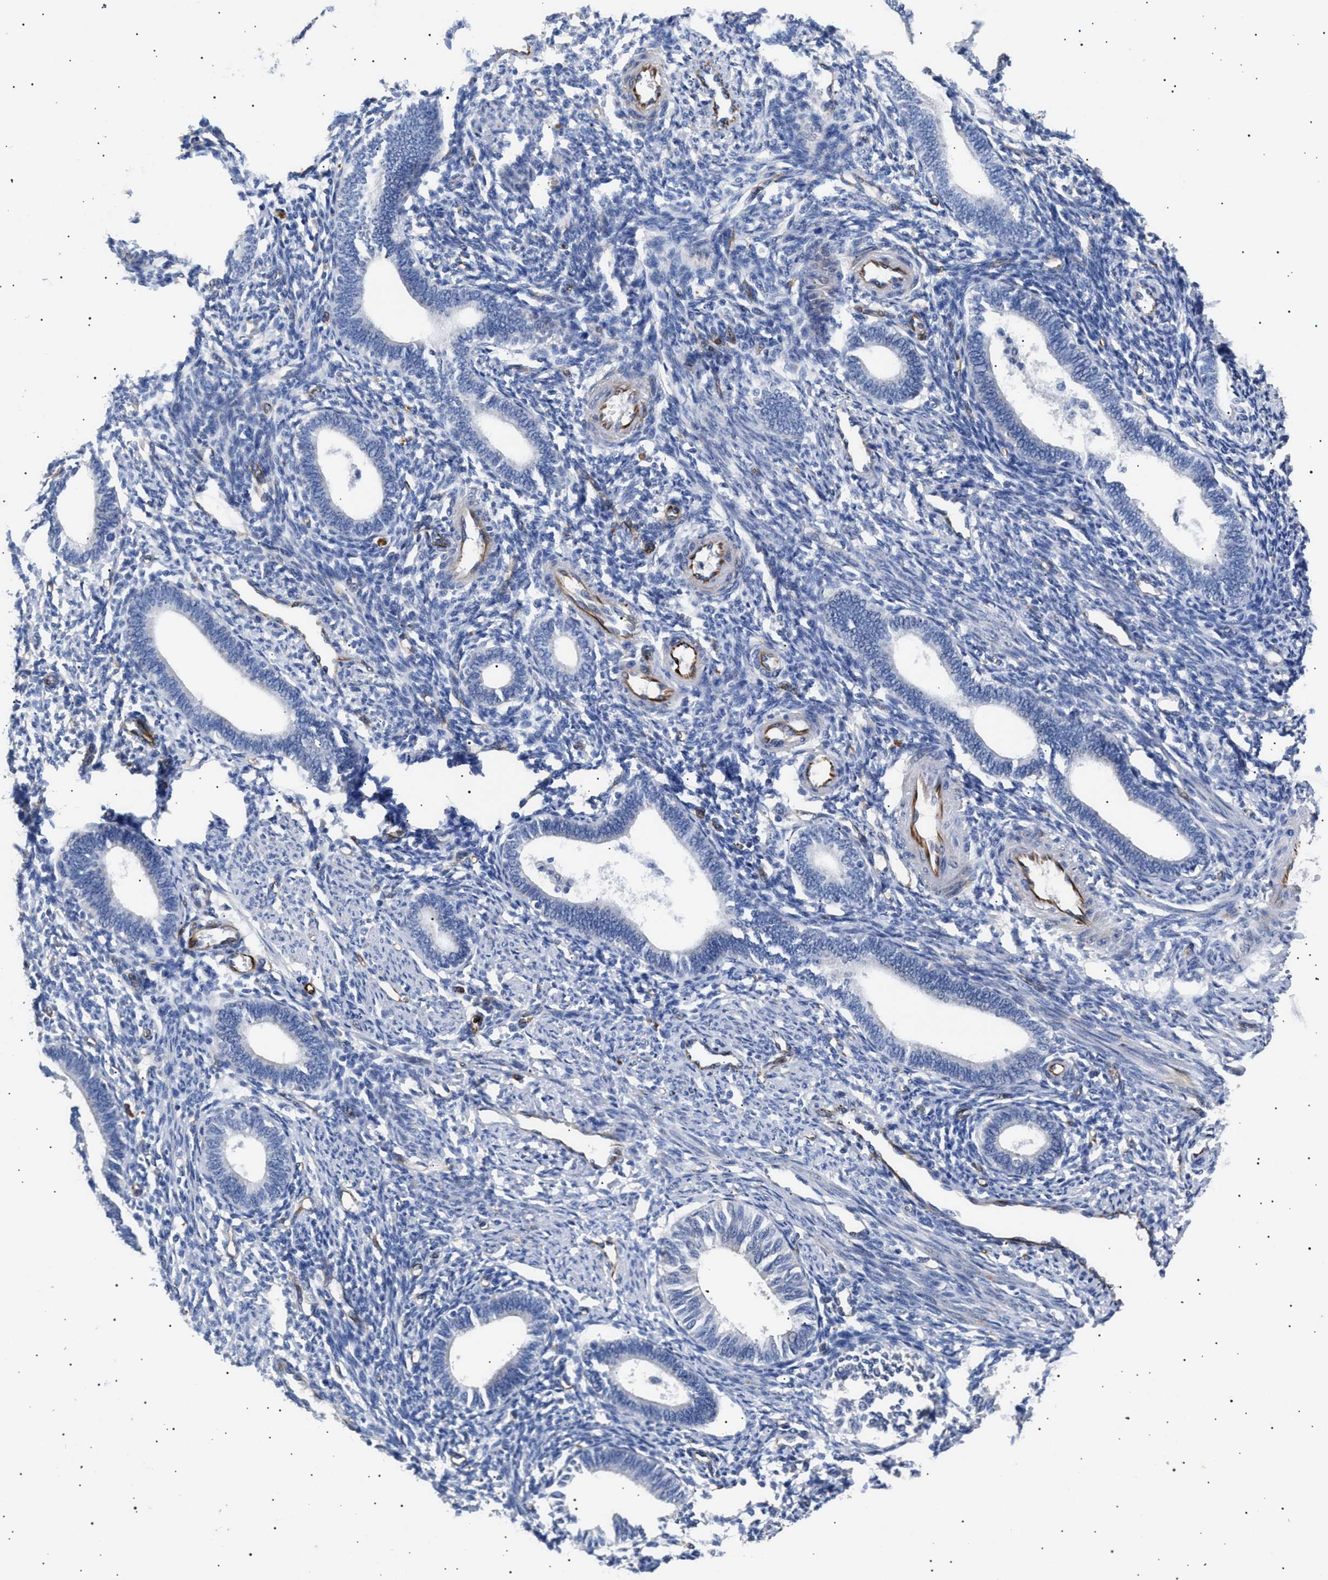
{"staining": {"intensity": "negative", "quantity": "none", "location": "none"}, "tissue": "endometrium", "cell_type": "Cells in endometrial stroma", "image_type": "normal", "snomed": [{"axis": "morphology", "description": "Normal tissue, NOS"}, {"axis": "topography", "description": "Endometrium"}], "caption": "High power microscopy photomicrograph of an immunohistochemistry (IHC) image of unremarkable endometrium, revealing no significant expression in cells in endometrial stroma.", "gene": "OLFML2A", "patient": {"sex": "female", "age": 41}}